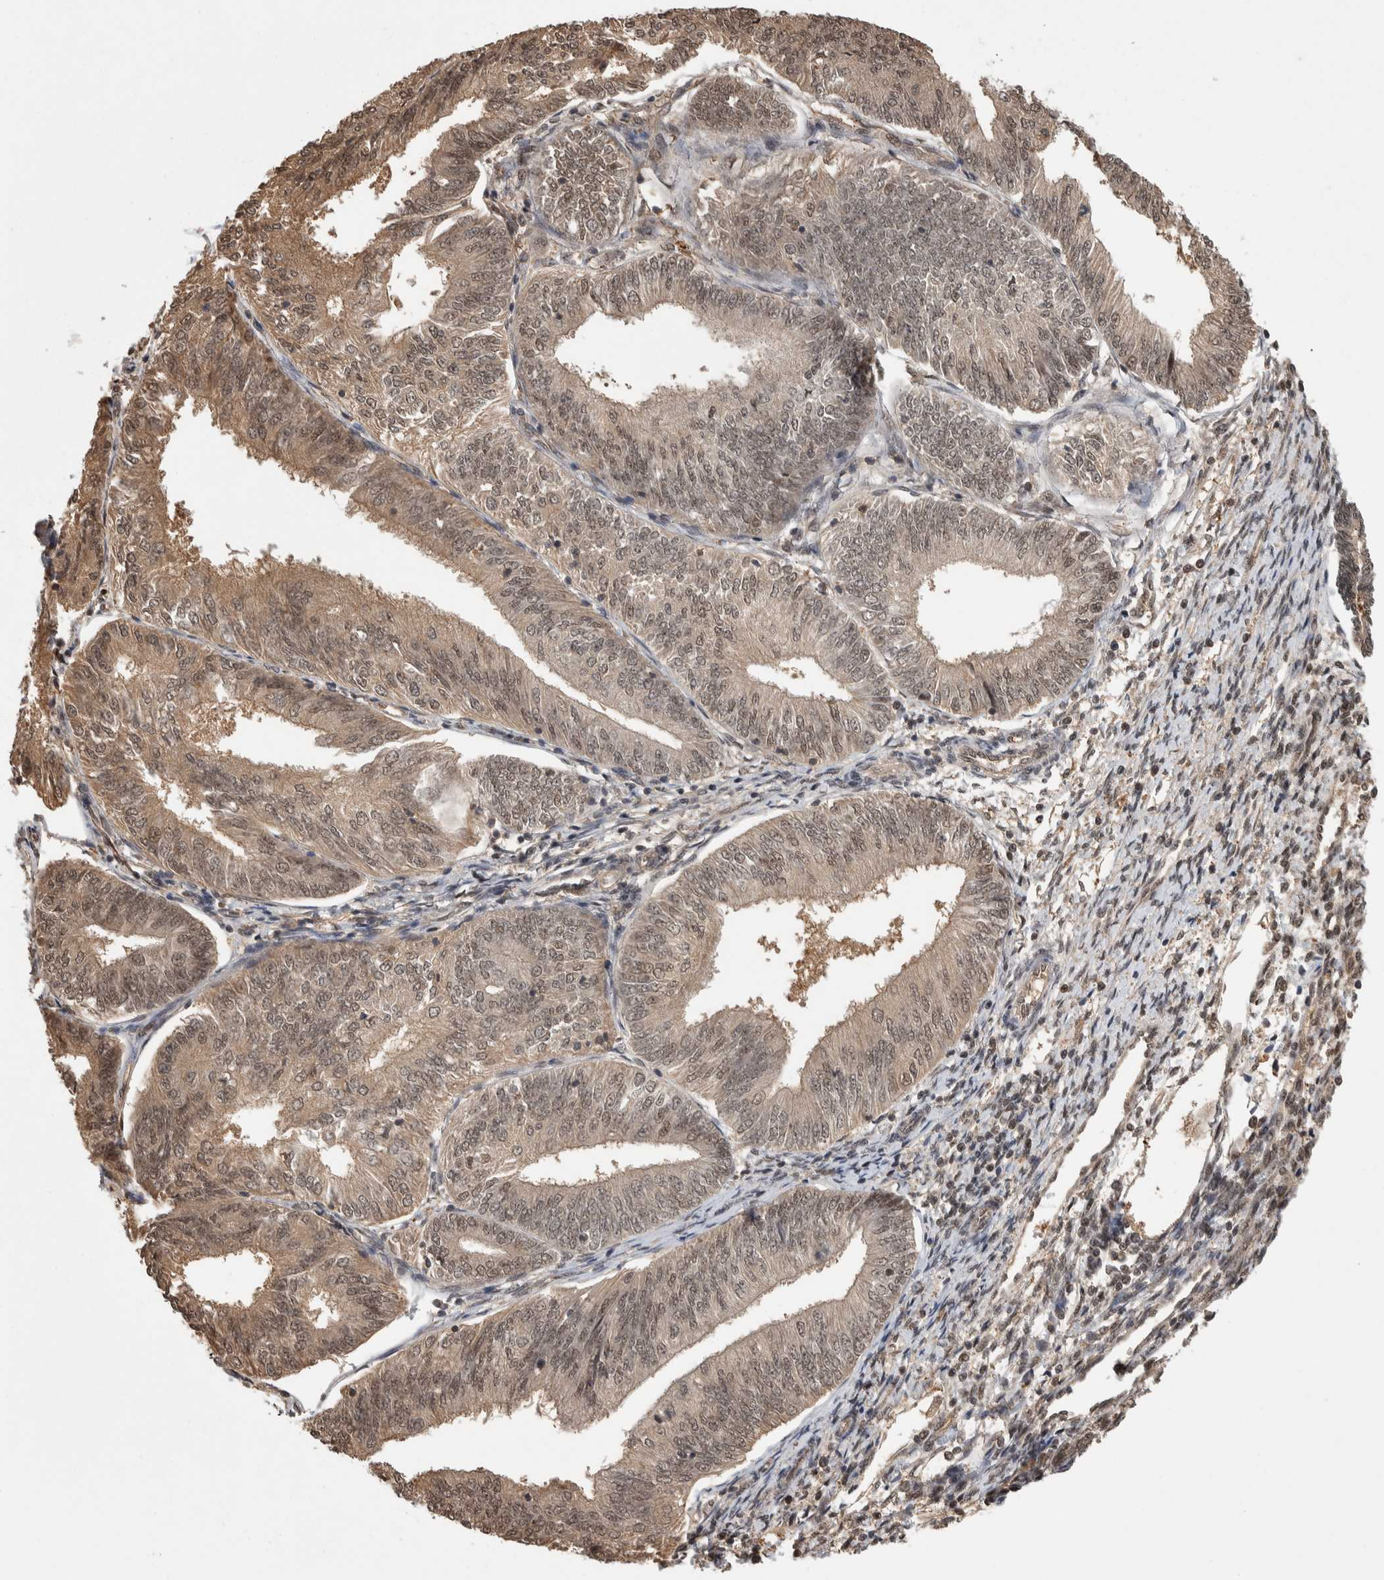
{"staining": {"intensity": "moderate", "quantity": ">75%", "location": "cytoplasmic/membranous,nuclear"}, "tissue": "endometrial cancer", "cell_type": "Tumor cells", "image_type": "cancer", "snomed": [{"axis": "morphology", "description": "Adenocarcinoma, NOS"}, {"axis": "topography", "description": "Endometrium"}], "caption": "Immunohistochemistry (IHC) image of endometrial cancer stained for a protein (brown), which reveals medium levels of moderate cytoplasmic/membranous and nuclear expression in approximately >75% of tumor cells.", "gene": "ZNF592", "patient": {"sex": "female", "age": 58}}